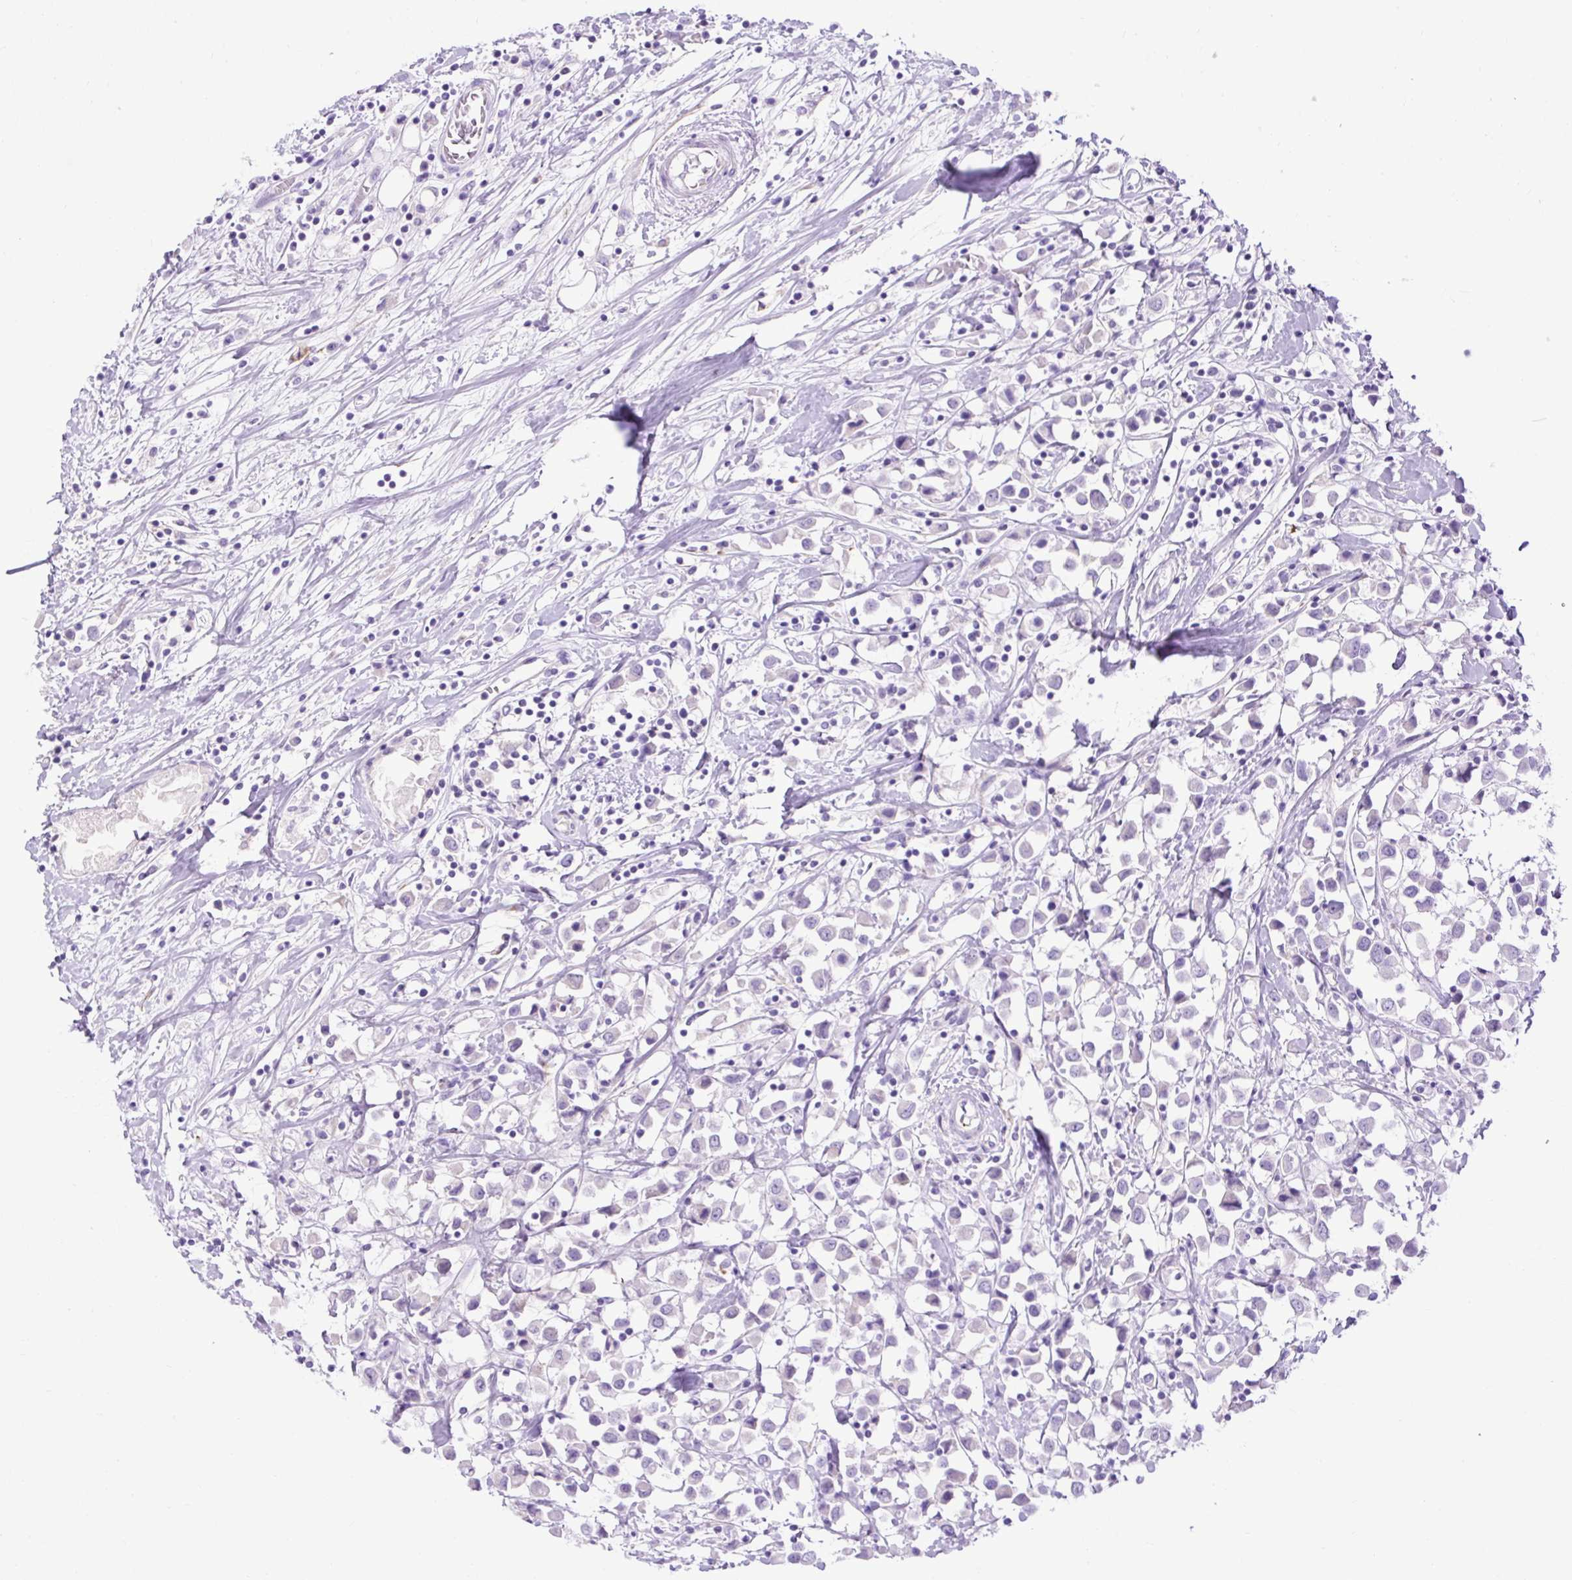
{"staining": {"intensity": "negative", "quantity": "none", "location": "none"}, "tissue": "breast cancer", "cell_type": "Tumor cells", "image_type": "cancer", "snomed": [{"axis": "morphology", "description": "Duct carcinoma"}, {"axis": "topography", "description": "Breast"}], "caption": "Invasive ductal carcinoma (breast) stained for a protein using IHC displays no positivity tumor cells.", "gene": "SPTBN5", "patient": {"sex": "female", "age": 61}}